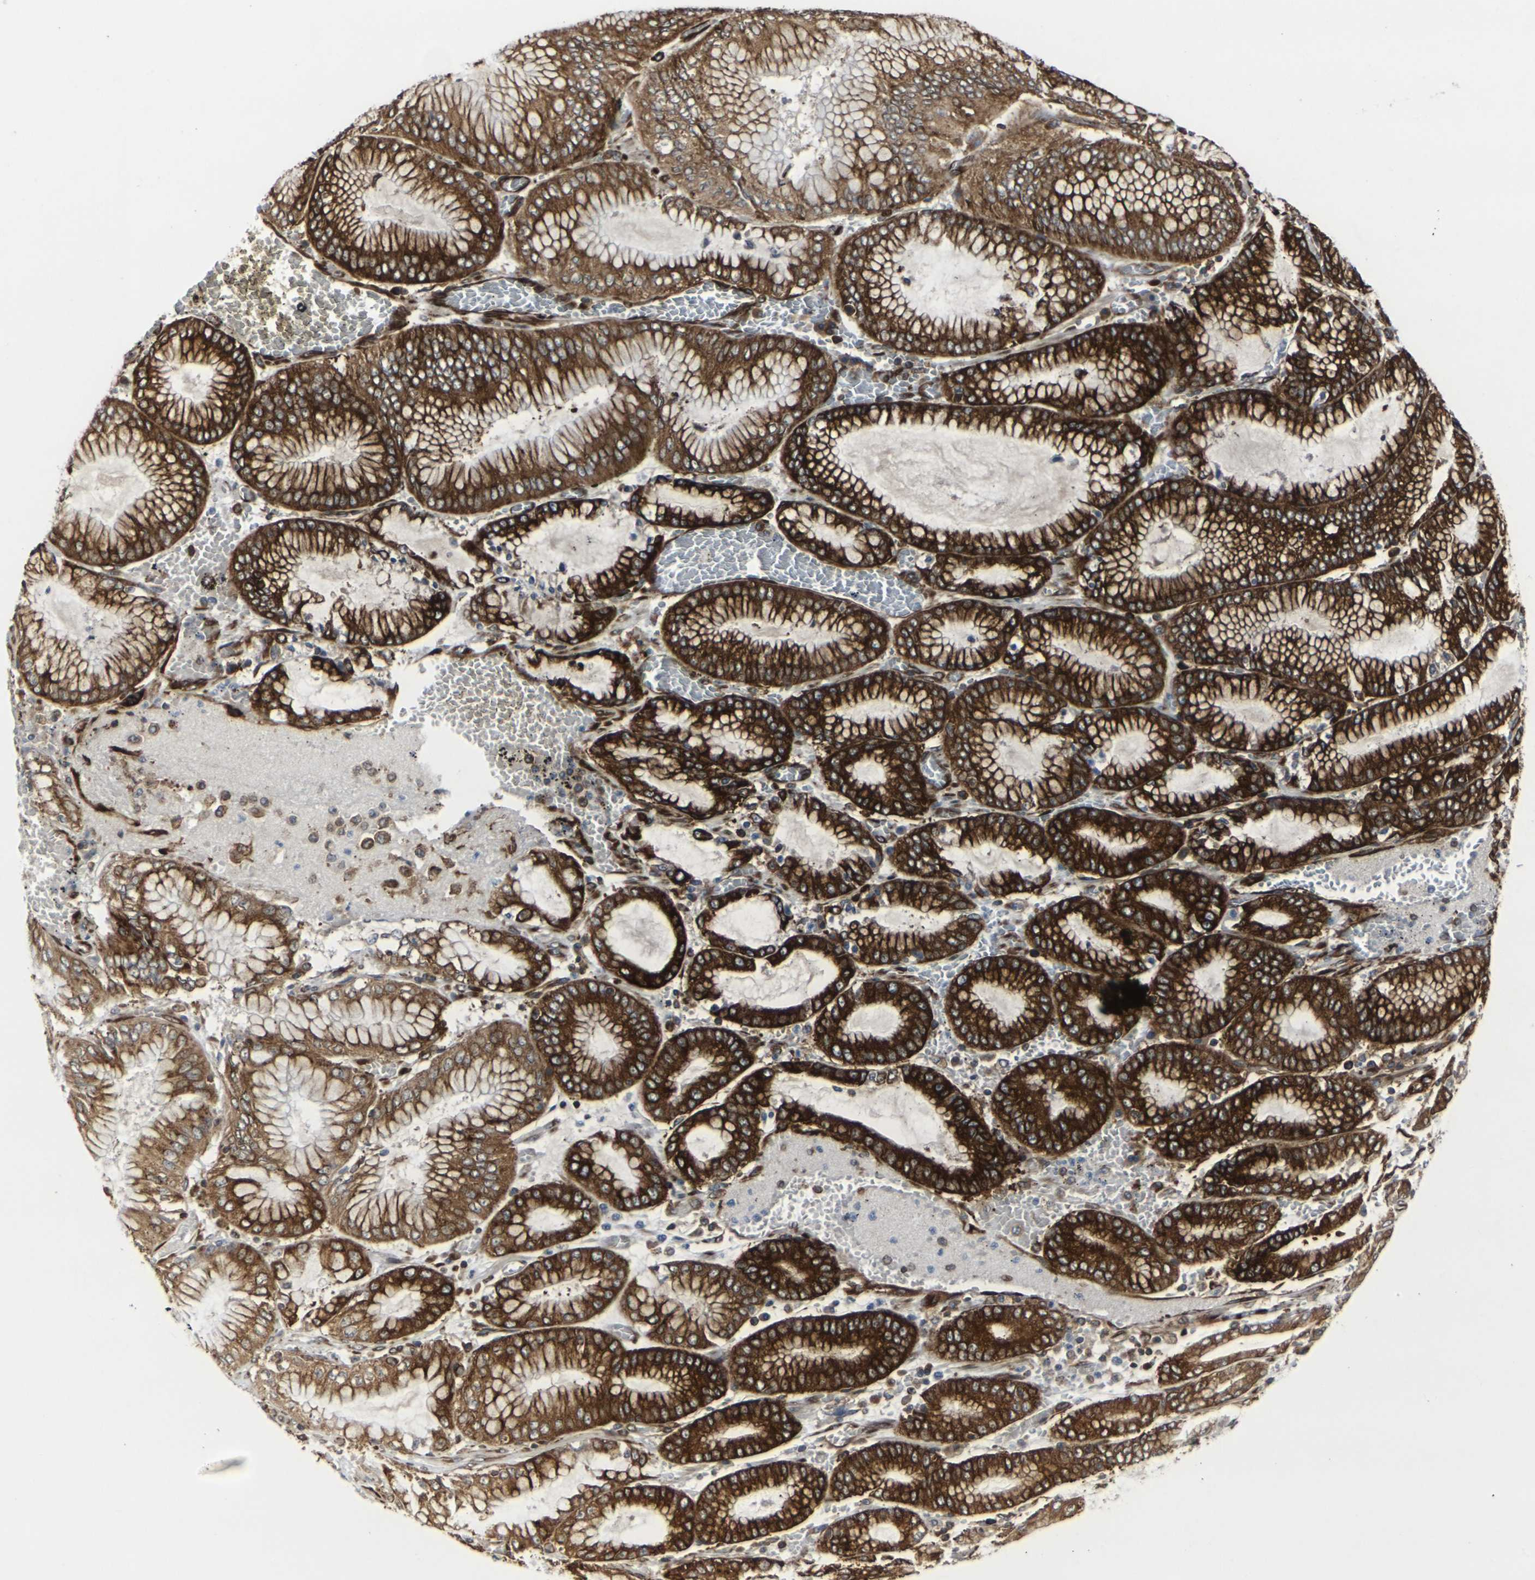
{"staining": {"intensity": "strong", "quantity": ">75%", "location": "cytoplasmic/membranous"}, "tissue": "stomach cancer", "cell_type": "Tumor cells", "image_type": "cancer", "snomed": [{"axis": "morphology", "description": "Normal tissue, NOS"}, {"axis": "morphology", "description": "Adenocarcinoma, NOS"}, {"axis": "topography", "description": "Stomach, upper"}, {"axis": "topography", "description": "Stomach"}], "caption": "Brown immunohistochemical staining in human adenocarcinoma (stomach) exhibits strong cytoplasmic/membranous positivity in approximately >75% of tumor cells. (brown staining indicates protein expression, while blue staining denotes nuclei).", "gene": "MARCHF2", "patient": {"sex": "male", "age": 76}}